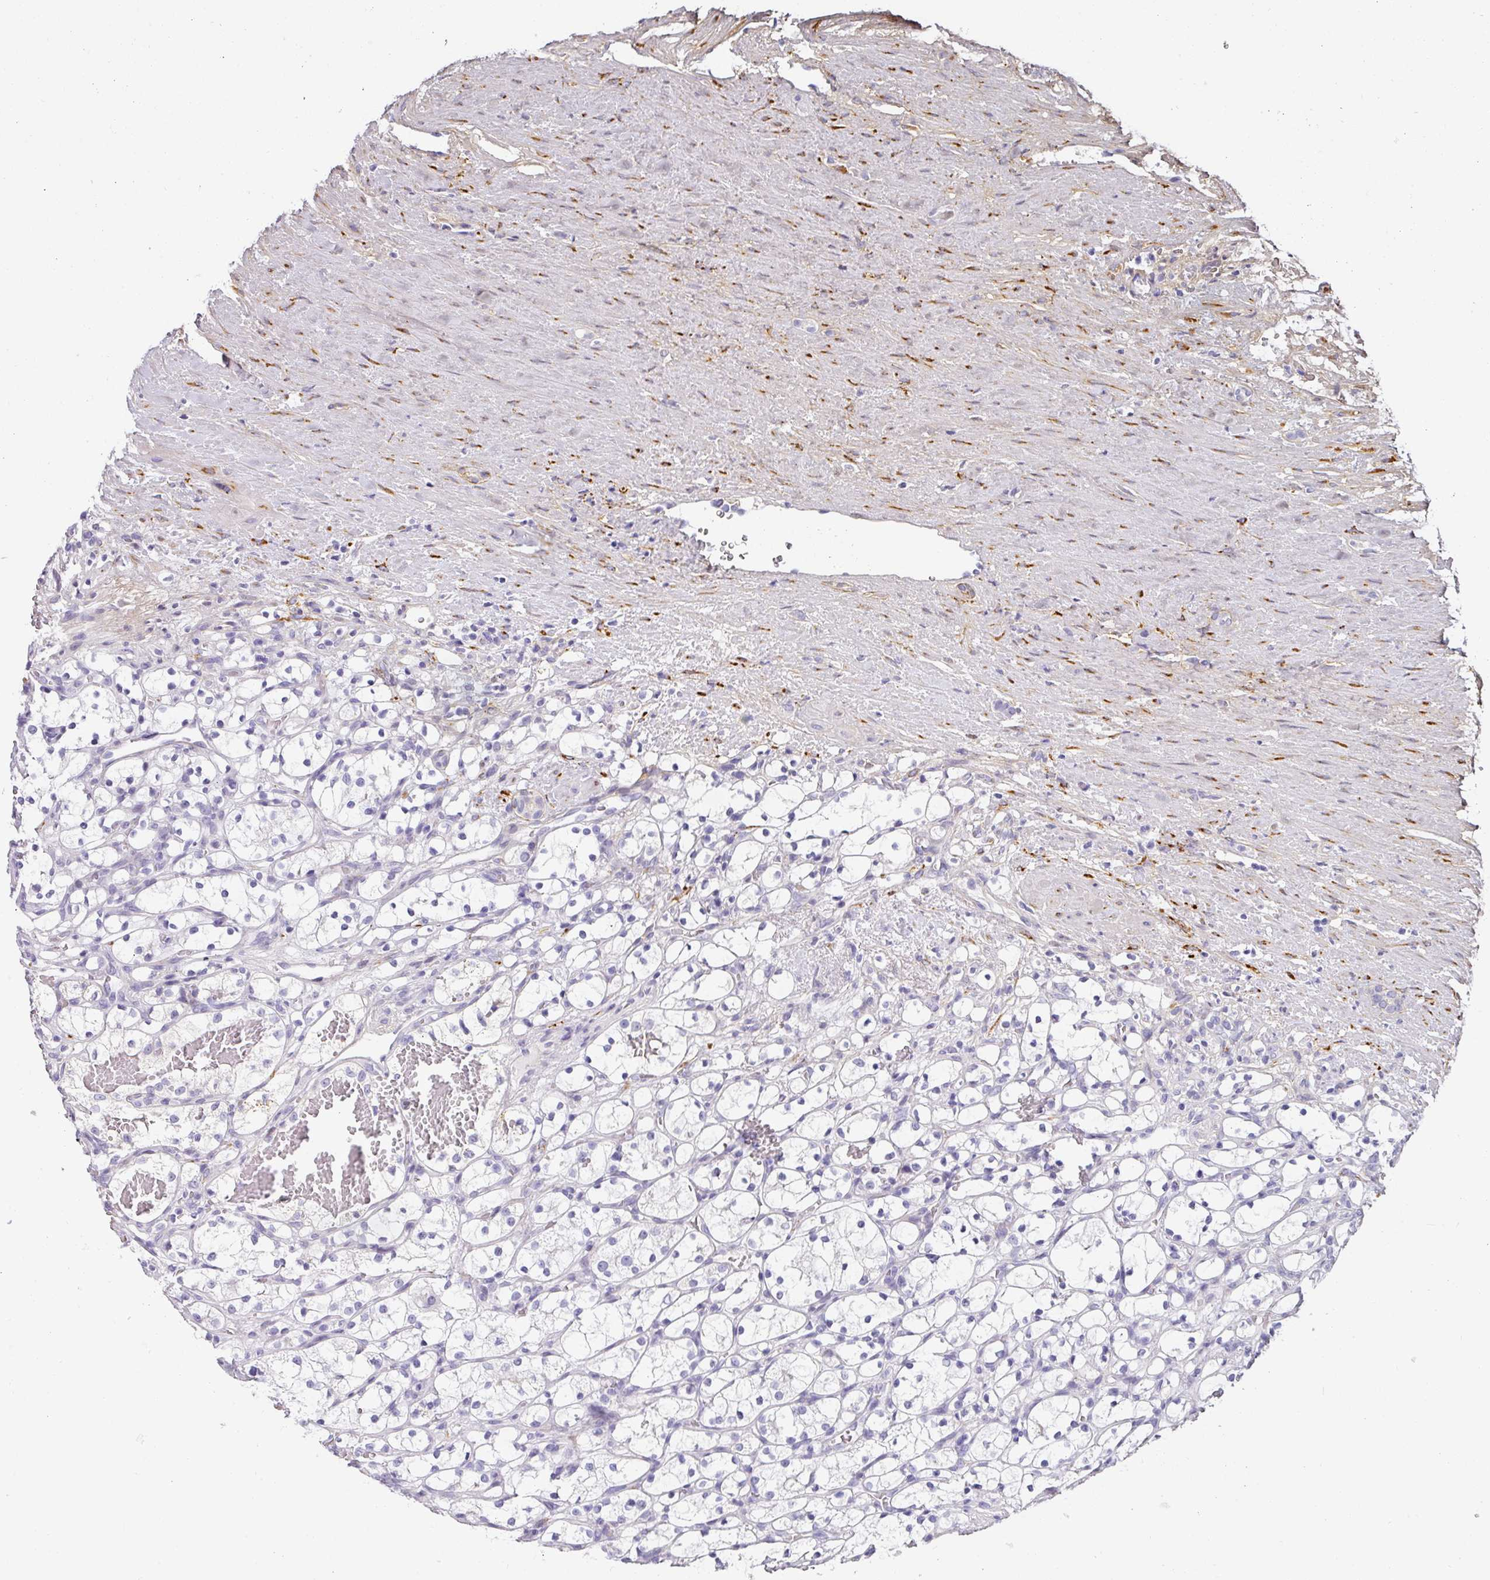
{"staining": {"intensity": "negative", "quantity": "none", "location": "none"}, "tissue": "renal cancer", "cell_type": "Tumor cells", "image_type": "cancer", "snomed": [{"axis": "morphology", "description": "Adenocarcinoma, NOS"}, {"axis": "topography", "description": "Kidney"}], "caption": "IHC of renal adenocarcinoma displays no staining in tumor cells. The staining was performed using DAB (3,3'-diaminobenzidine) to visualize the protein expression in brown, while the nuclei were stained in blue with hematoxylin (Magnification: 20x).", "gene": "ANKRD29", "patient": {"sex": "female", "age": 69}}